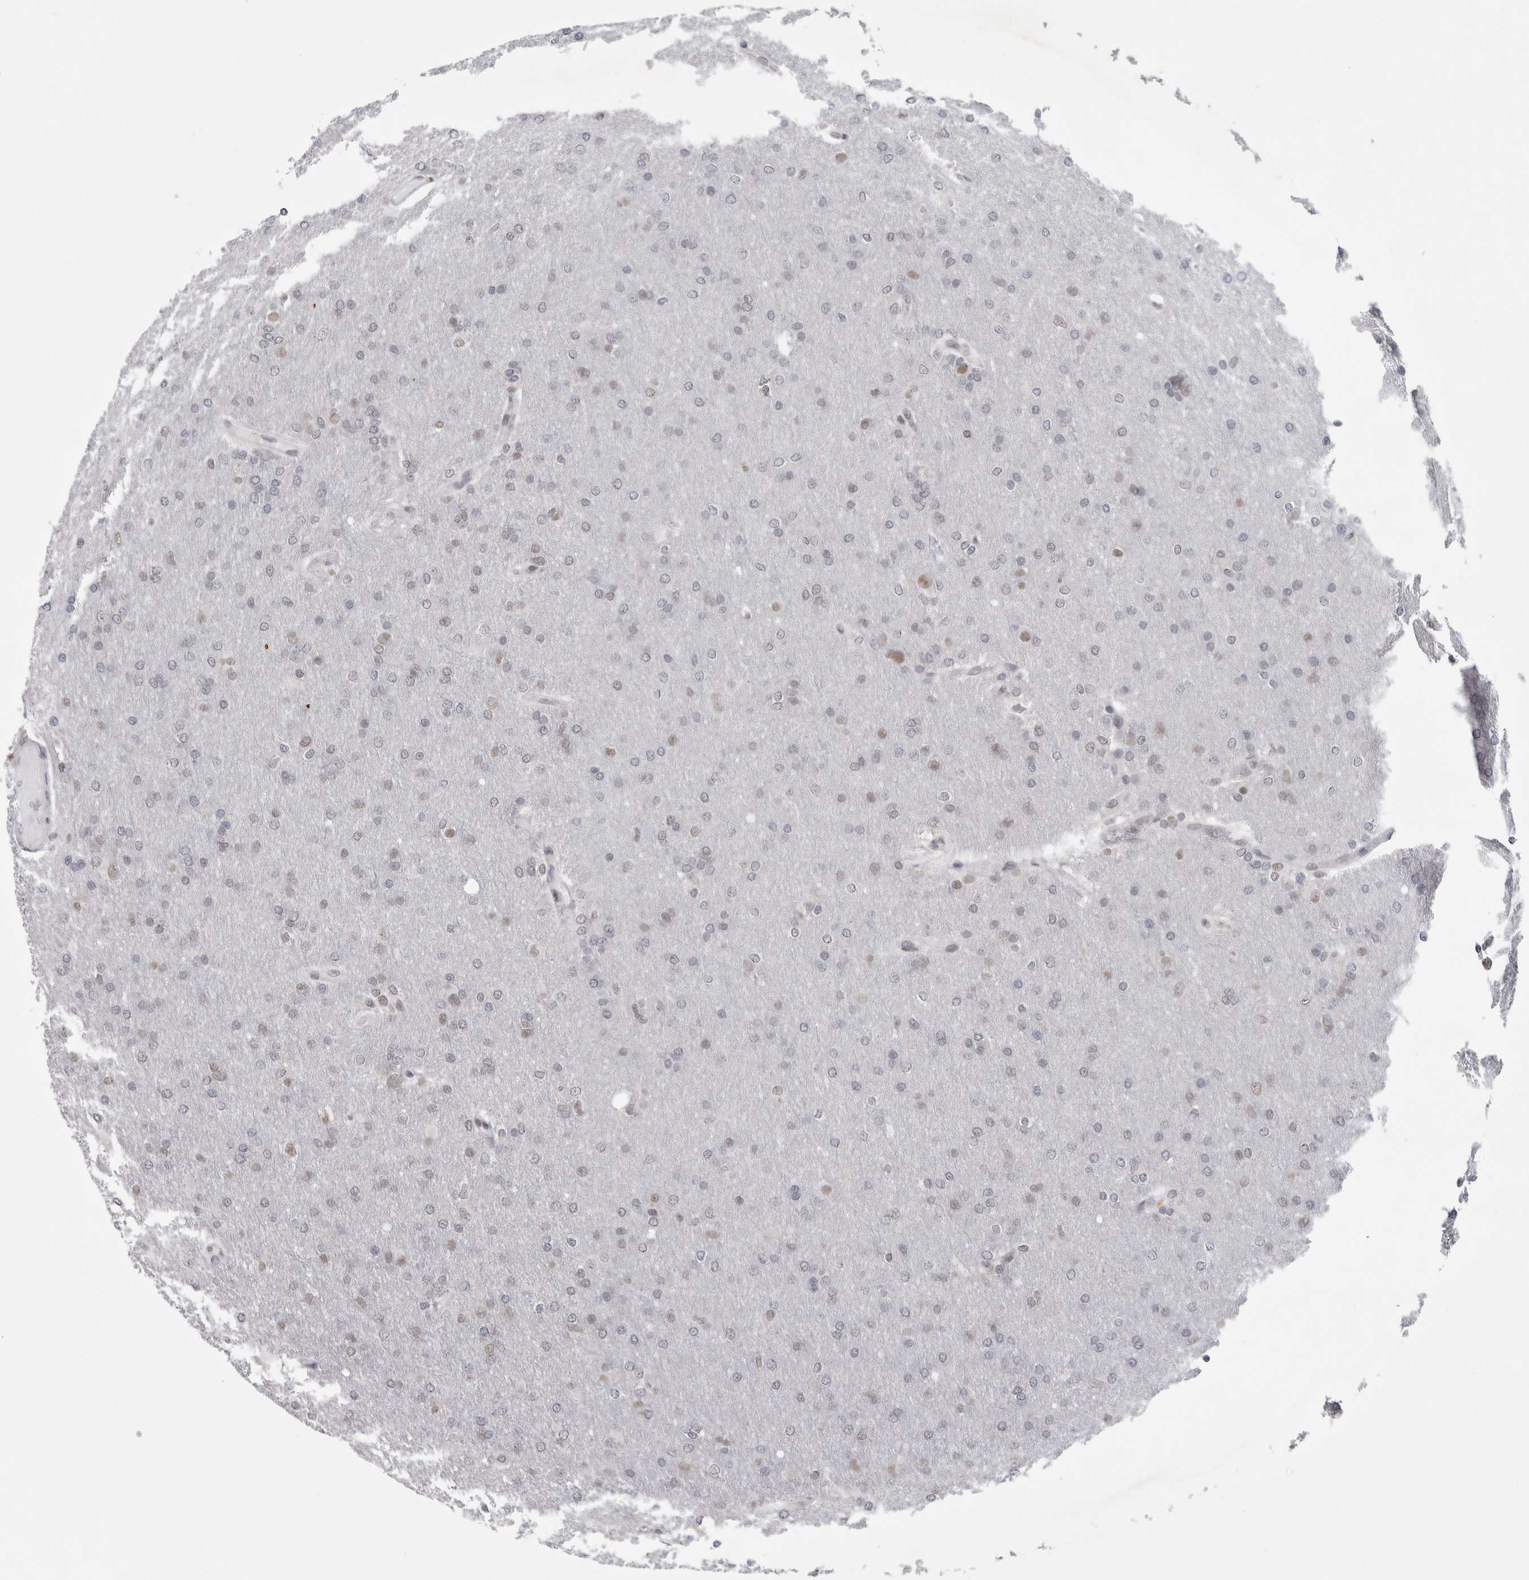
{"staining": {"intensity": "weak", "quantity": "25%-75%", "location": "nuclear"}, "tissue": "glioma", "cell_type": "Tumor cells", "image_type": "cancer", "snomed": [{"axis": "morphology", "description": "Glioma, malignant, High grade"}, {"axis": "topography", "description": "Cerebral cortex"}], "caption": "Immunohistochemistry of glioma exhibits low levels of weak nuclear expression in approximately 25%-75% of tumor cells.", "gene": "PSMB2", "patient": {"sex": "female", "age": 36}}